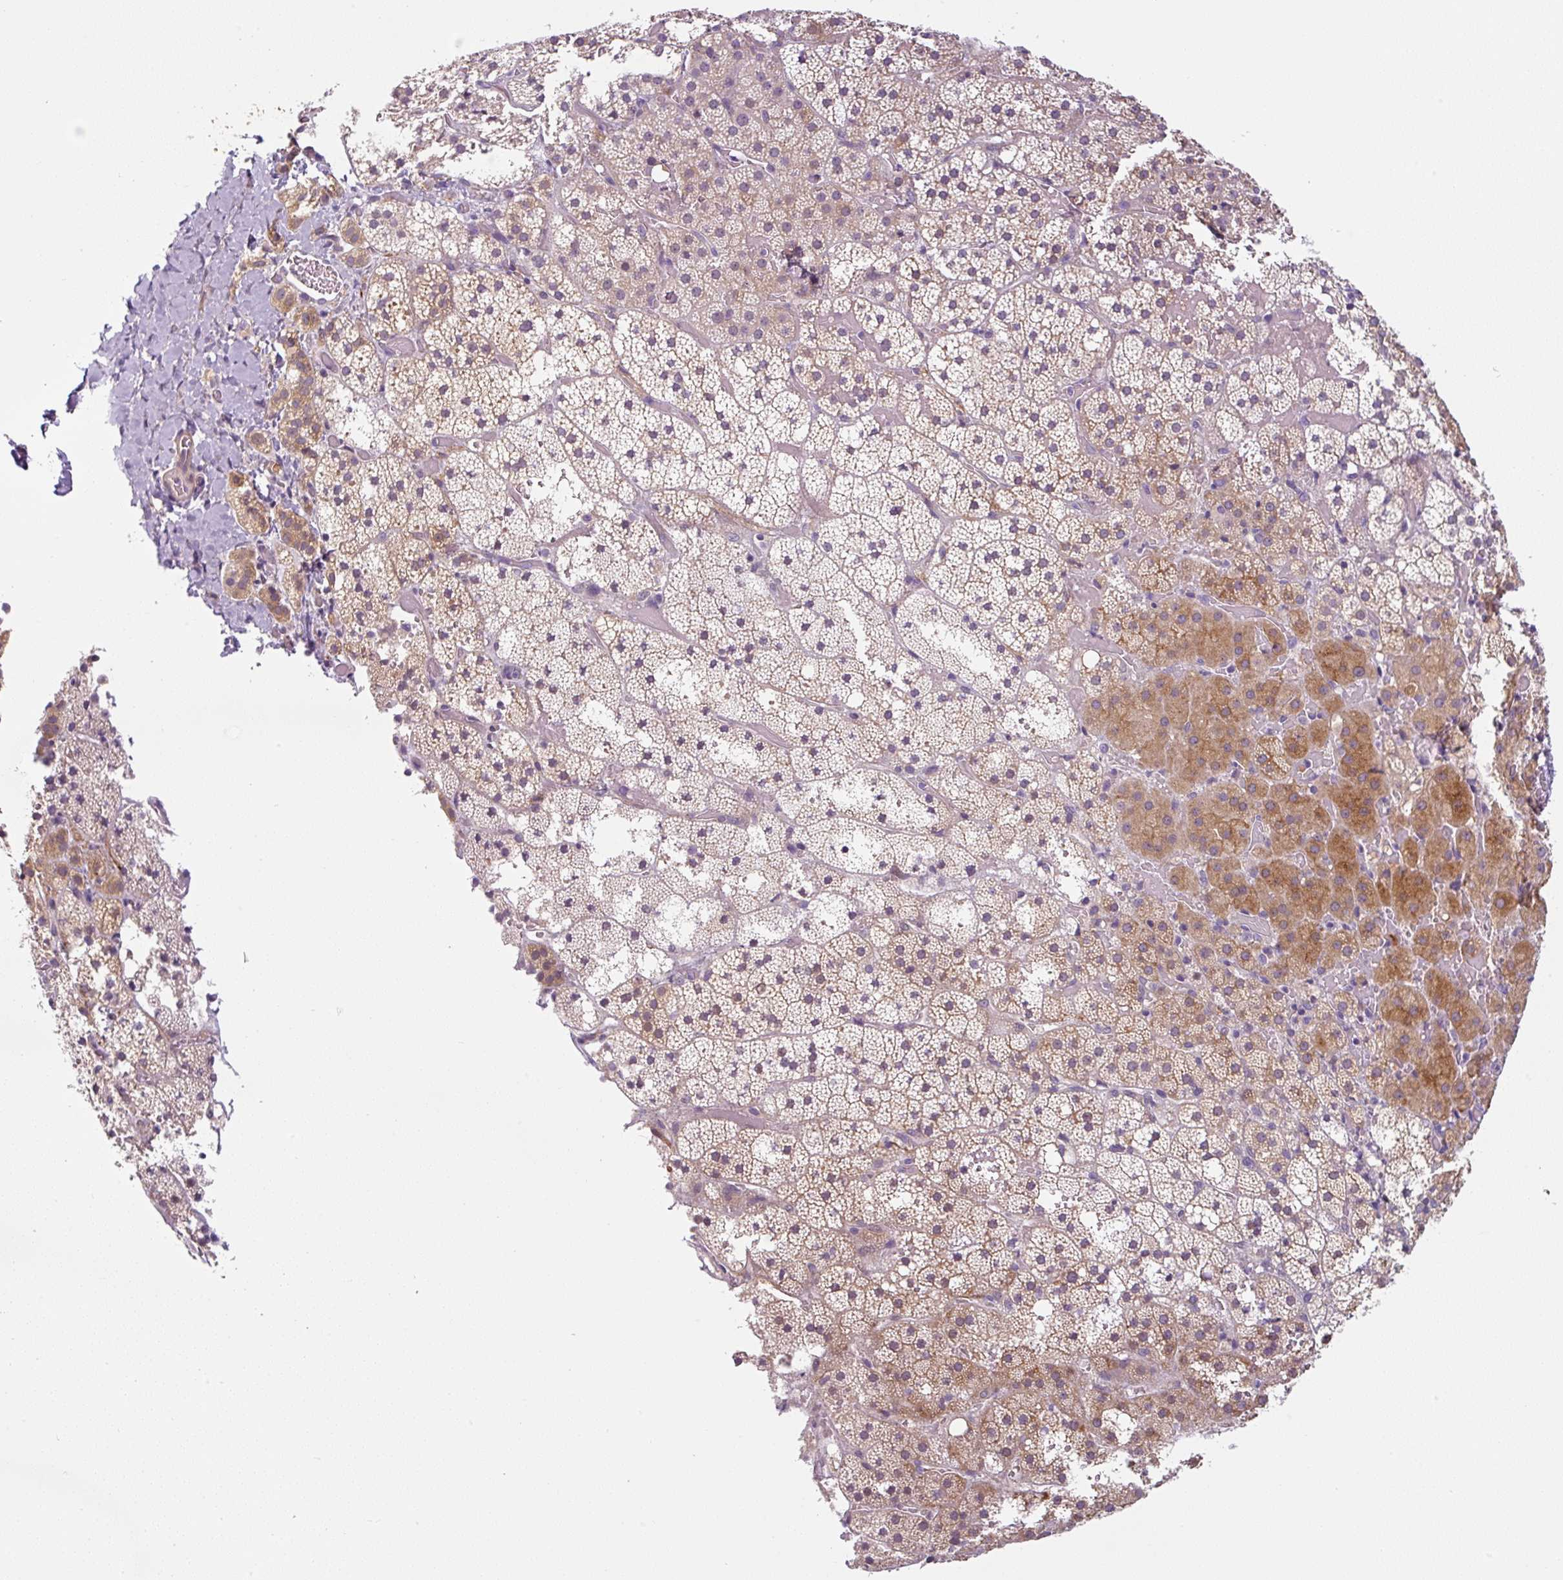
{"staining": {"intensity": "moderate", "quantity": "25%-75%", "location": "cytoplasmic/membranous"}, "tissue": "adrenal gland", "cell_type": "Glandular cells", "image_type": "normal", "snomed": [{"axis": "morphology", "description": "Normal tissue, NOS"}, {"axis": "topography", "description": "Adrenal gland"}], "caption": "DAB immunohistochemical staining of normal human adrenal gland reveals moderate cytoplasmic/membranous protein staining in approximately 25%-75% of glandular cells. The protein of interest is shown in brown color, while the nuclei are stained blue.", "gene": "PRKAA2", "patient": {"sex": "male", "age": 53}}